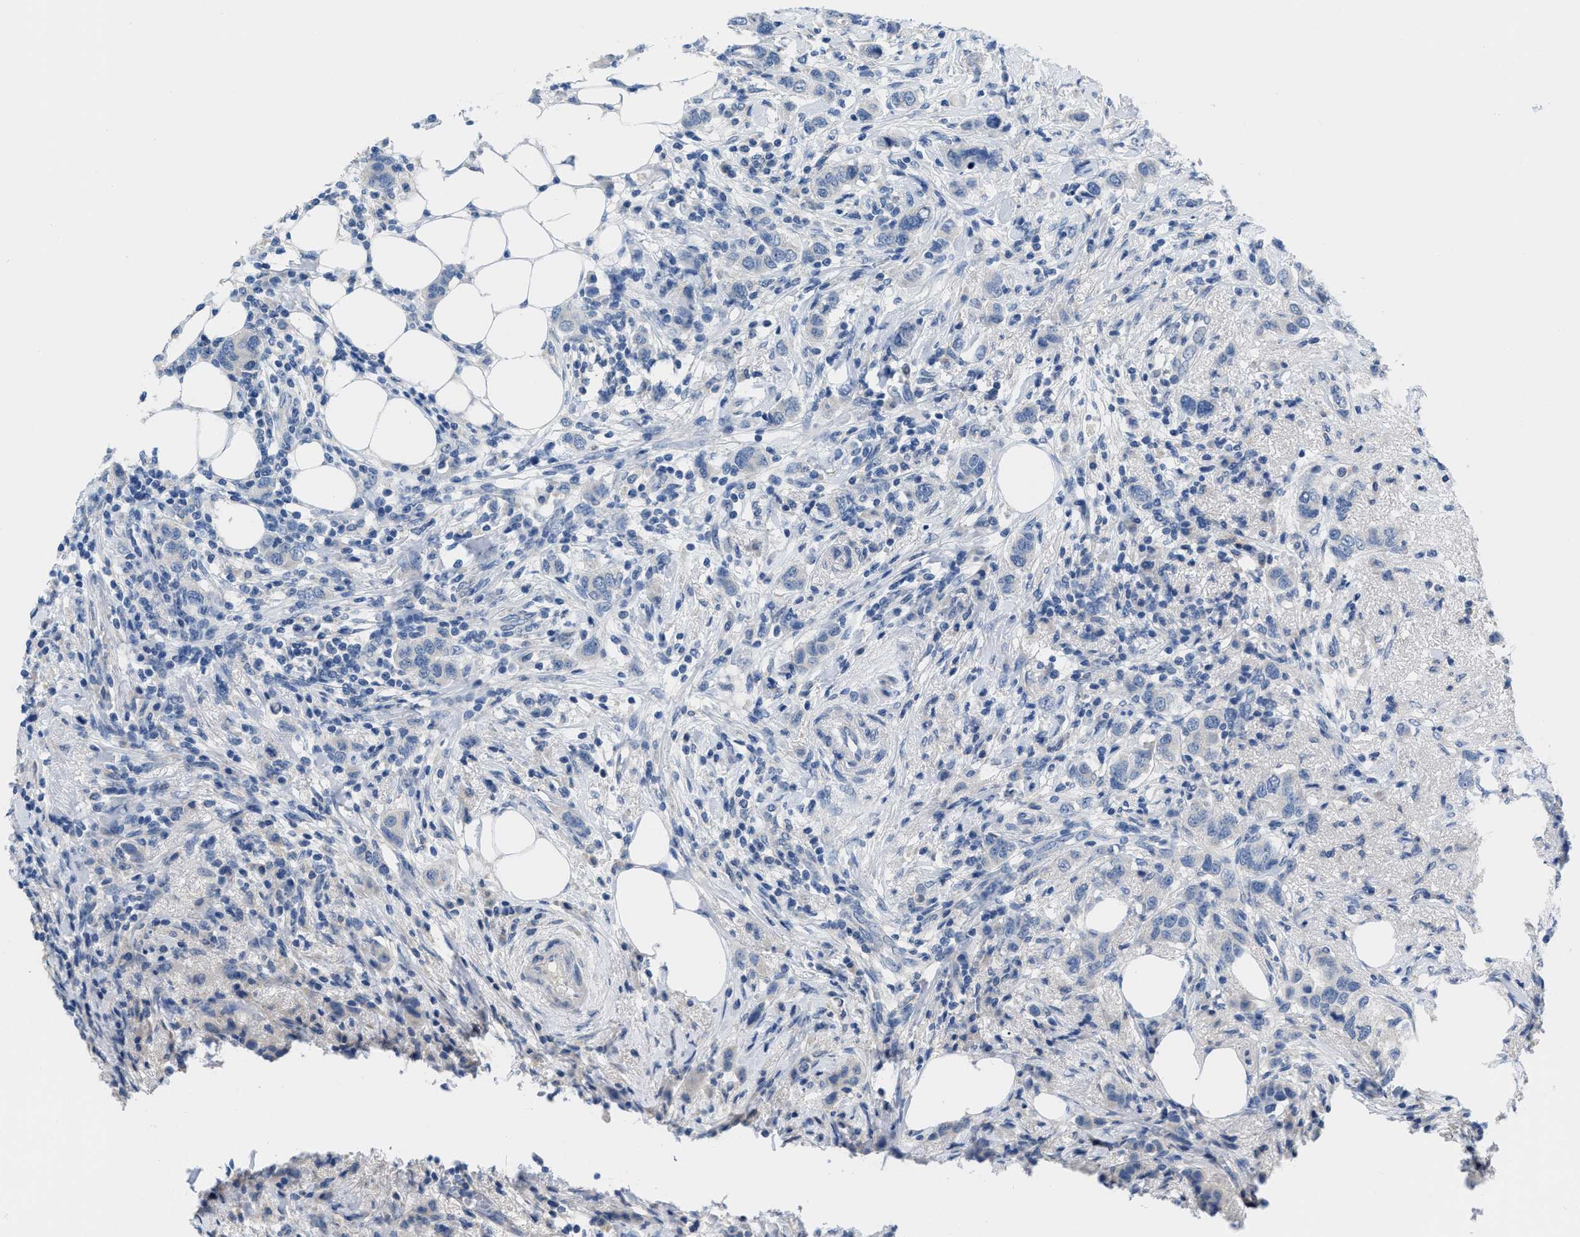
{"staining": {"intensity": "negative", "quantity": "none", "location": "none"}, "tissue": "breast cancer", "cell_type": "Tumor cells", "image_type": "cancer", "snomed": [{"axis": "morphology", "description": "Duct carcinoma"}, {"axis": "topography", "description": "Breast"}], "caption": "Protein analysis of breast intraductal carcinoma reveals no significant staining in tumor cells. (Brightfield microscopy of DAB immunohistochemistry at high magnification).", "gene": "PYY", "patient": {"sex": "female", "age": 50}}